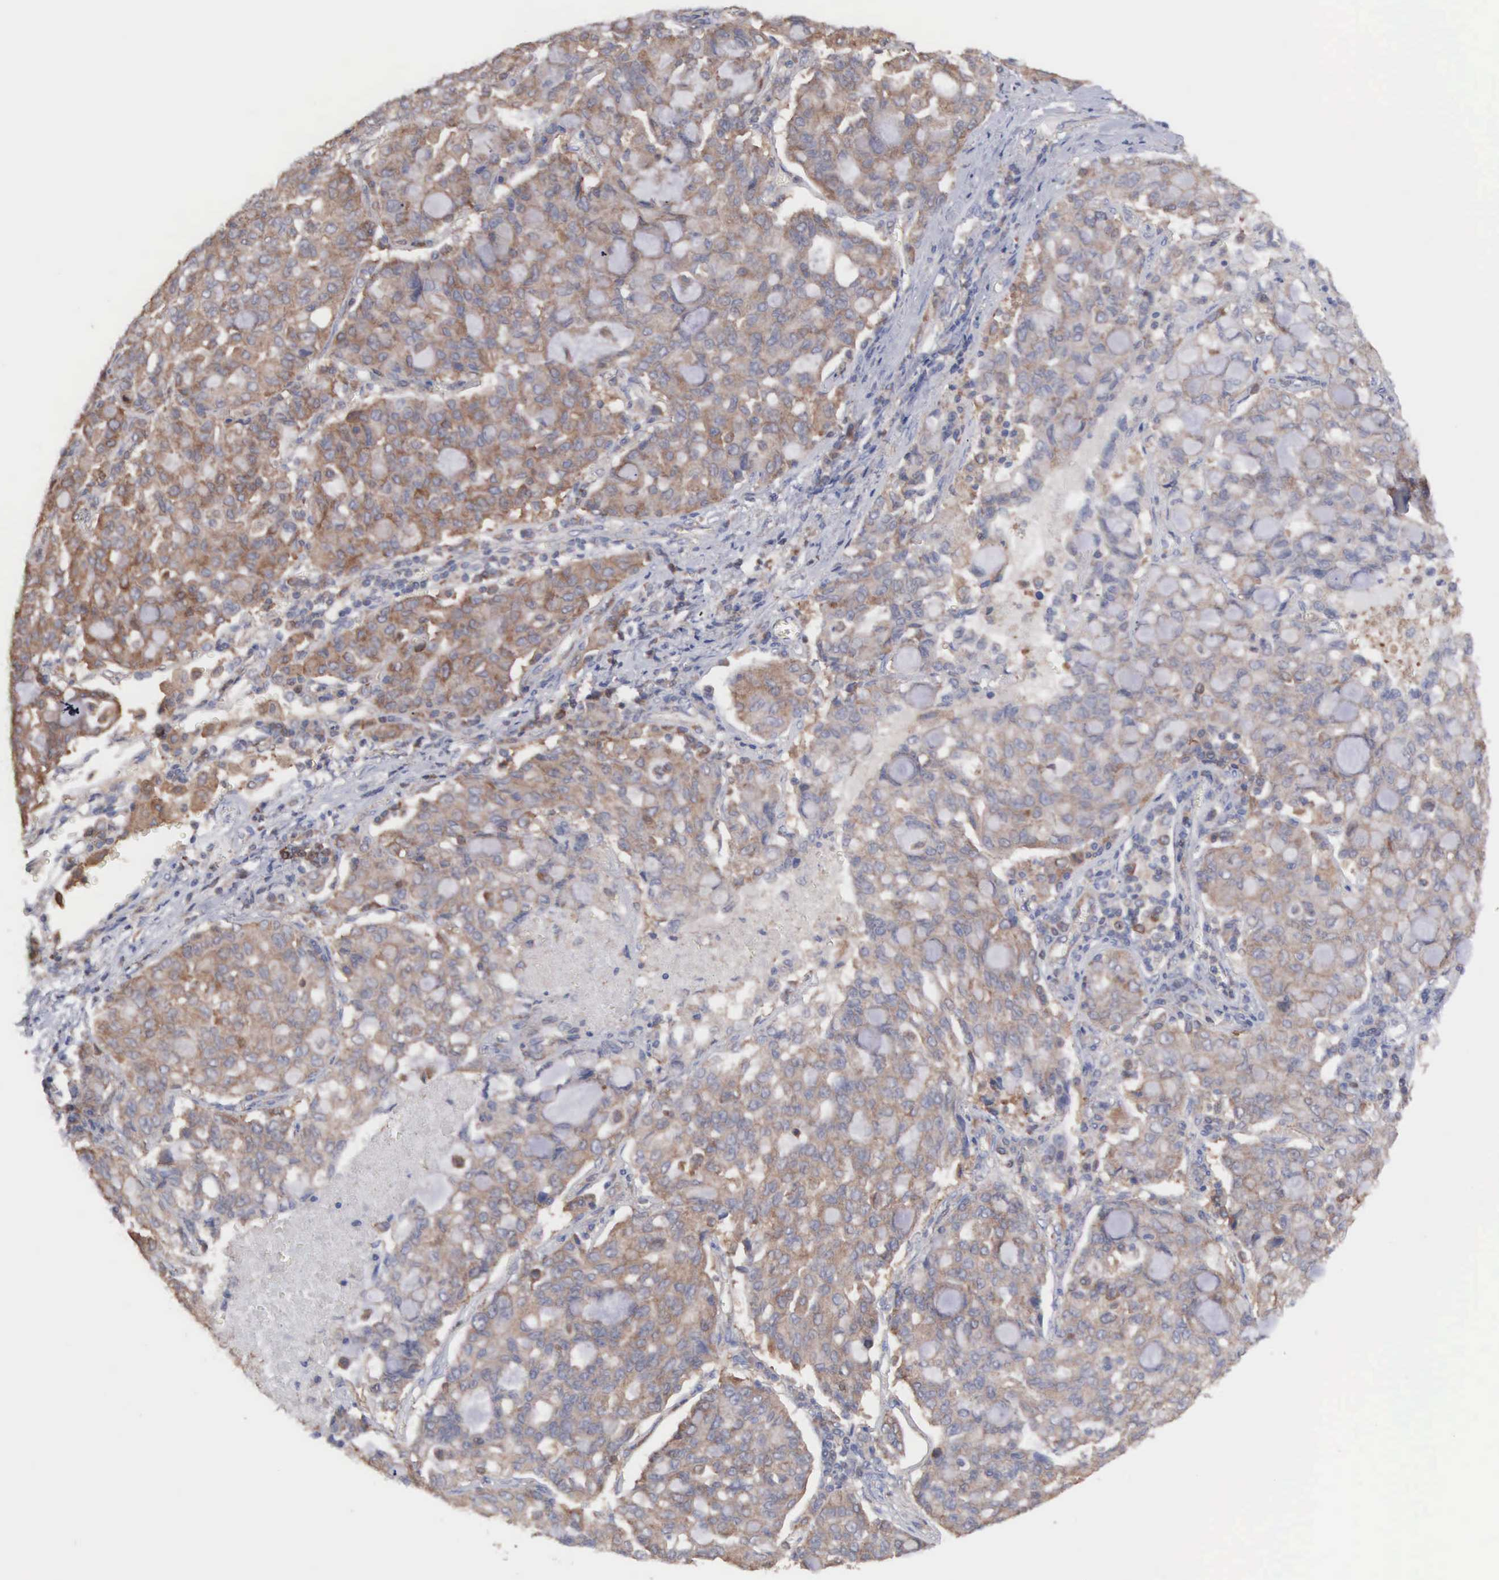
{"staining": {"intensity": "weak", "quantity": ">75%", "location": "cytoplasmic/membranous"}, "tissue": "lung cancer", "cell_type": "Tumor cells", "image_type": "cancer", "snomed": [{"axis": "morphology", "description": "Adenocarcinoma, NOS"}, {"axis": "topography", "description": "Lung"}], "caption": "Brown immunohistochemical staining in adenocarcinoma (lung) demonstrates weak cytoplasmic/membranous positivity in about >75% of tumor cells.", "gene": "MTHFD1", "patient": {"sex": "female", "age": 44}}